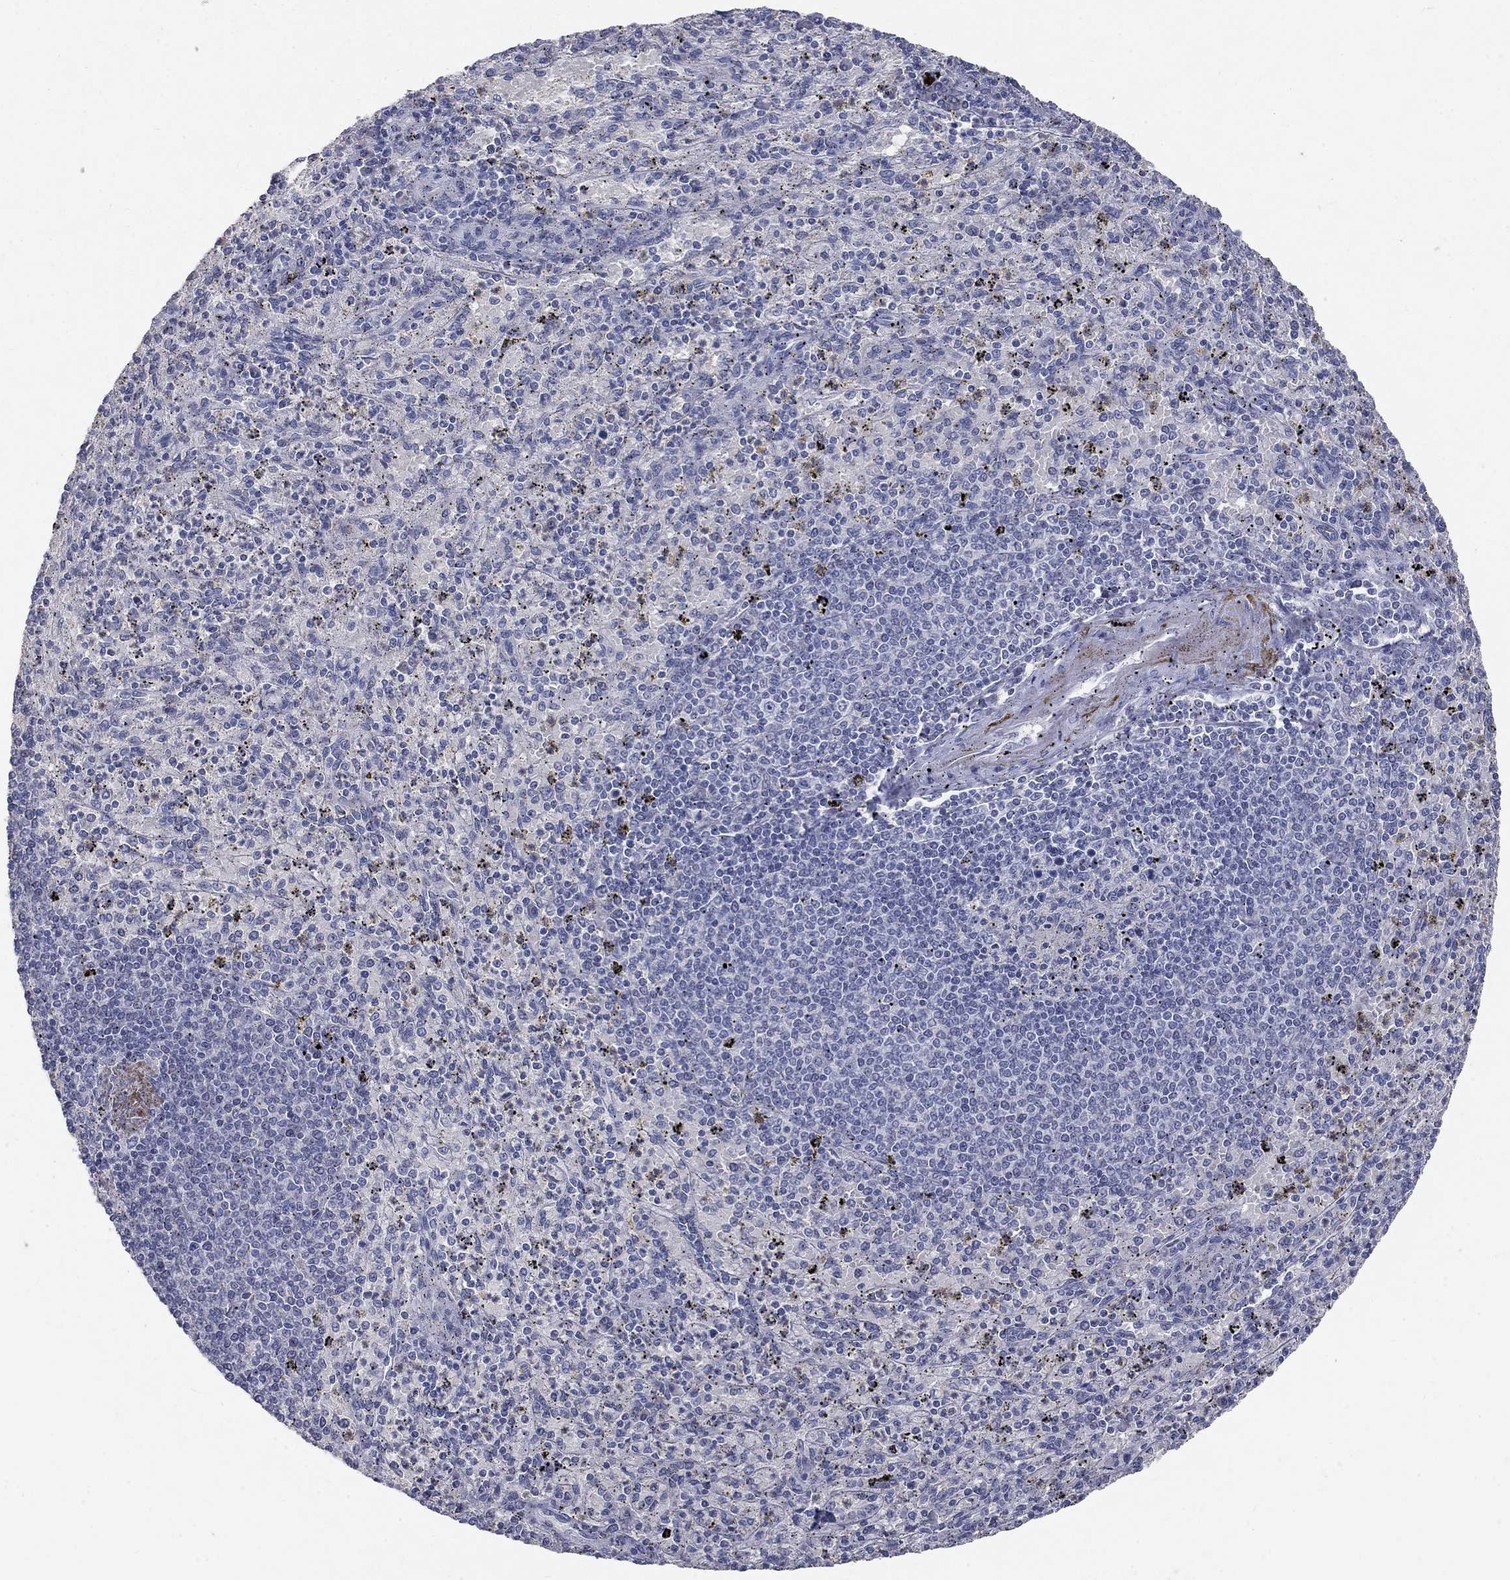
{"staining": {"intensity": "negative", "quantity": "none", "location": "none"}, "tissue": "spleen", "cell_type": "Cells in red pulp", "image_type": "normal", "snomed": [{"axis": "morphology", "description": "Normal tissue, NOS"}, {"axis": "topography", "description": "Spleen"}], "caption": "This is an immunohistochemistry (IHC) micrograph of normal human spleen. There is no staining in cells in red pulp.", "gene": "PTH1R", "patient": {"sex": "male", "age": 60}}